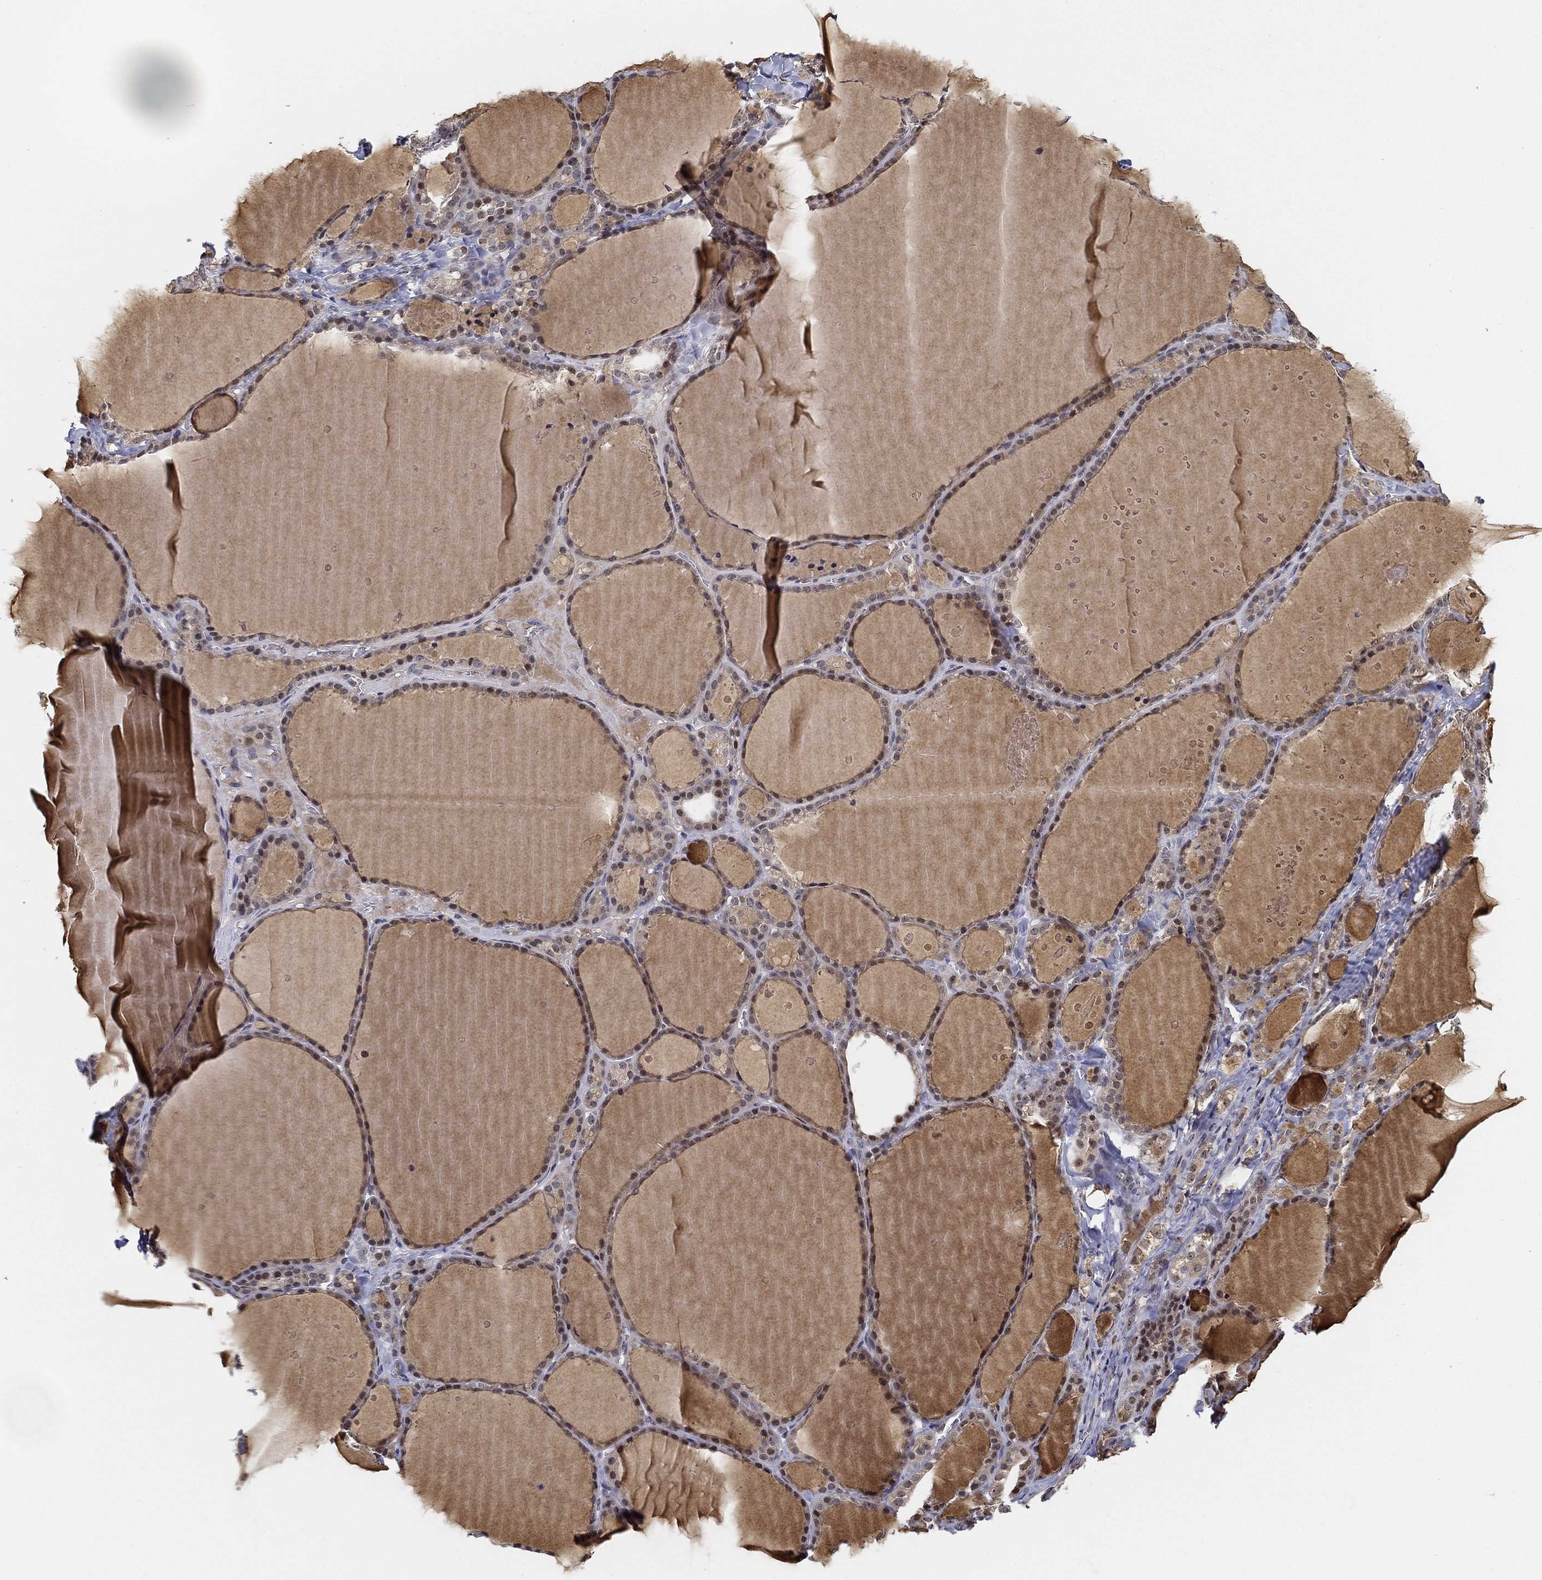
{"staining": {"intensity": "moderate", "quantity": "<25%", "location": "nuclear"}, "tissue": "thyroid gland", "cell_type": "Glandular cells", "image_type": "normal", "snomed": [{"axis": "morphology", "description": "Normal tissue, NOS"}, {"axis": "topography", "description": "Thyroid gland"}], "caption": "Protein positivity by immunohistochemistry demonstrates moderate nuclear expression in about <25% of glandular cells in benign thyroid gland.", "gene": "PPP1R16B", "patient": {"sex": "male", "age": 68}}